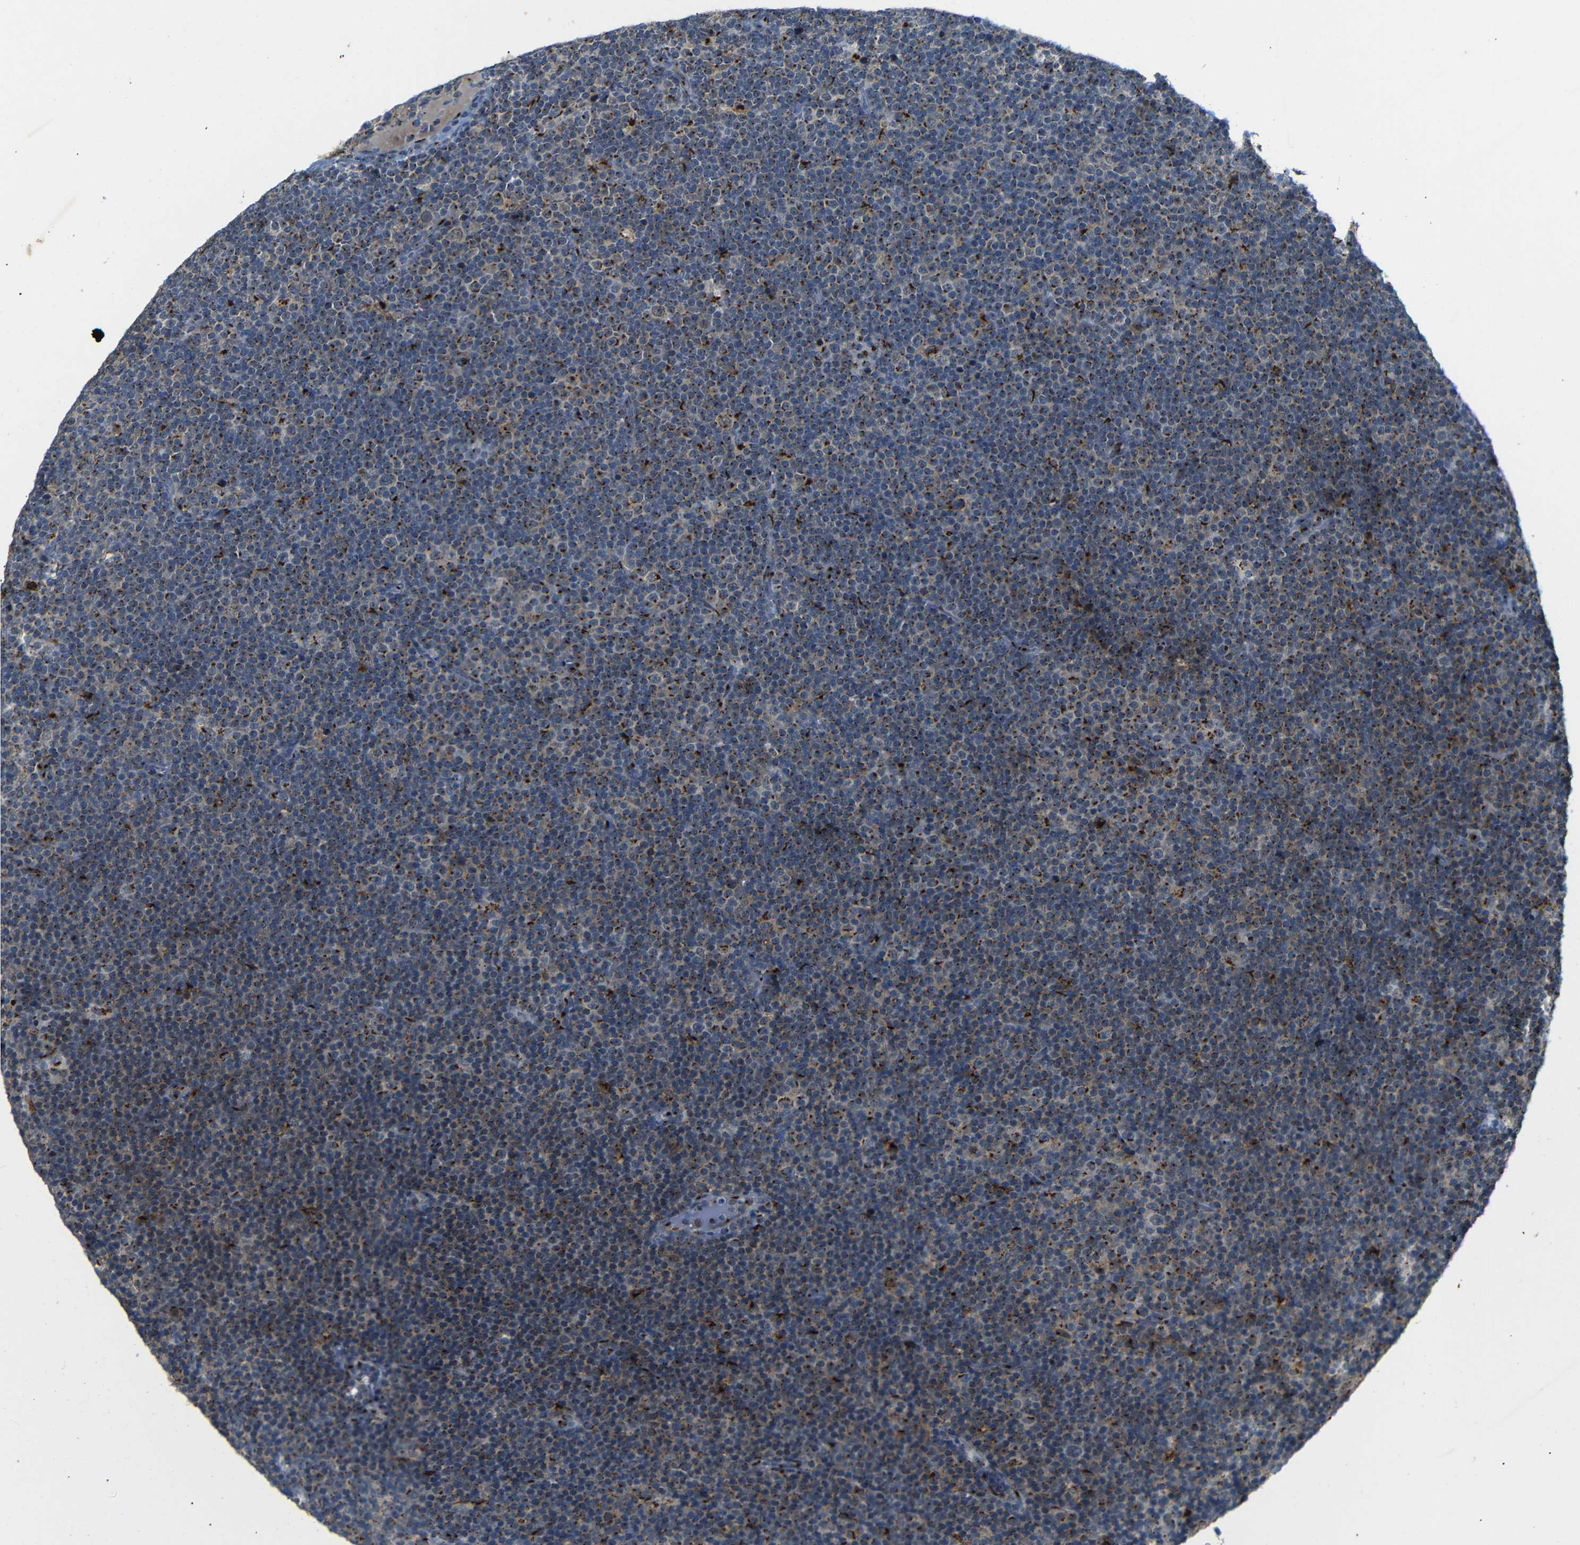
{"staining": {"intensity": "moderate", "quantity": ">75%", "location": "cytoplasmic/membranous"}, "tissue": "lymphoma", "cell_type": "Tumor cells", "image_type": "cancer", "snomed": [{"axis": "morphology", "description": "Malignant lymphoma, non-Hodgkin's type, Low grade"}, {"axis": "topography", "description": "Lymph node"}], "caption": "Immunohistochemical staining of human lymphoma demonstrates moderate cytoplasmic/membranous protein staining in approximately >75% of tumor cells.", "gene": "TGOLN2", "patient": {"sex": "female", "age": 67}}